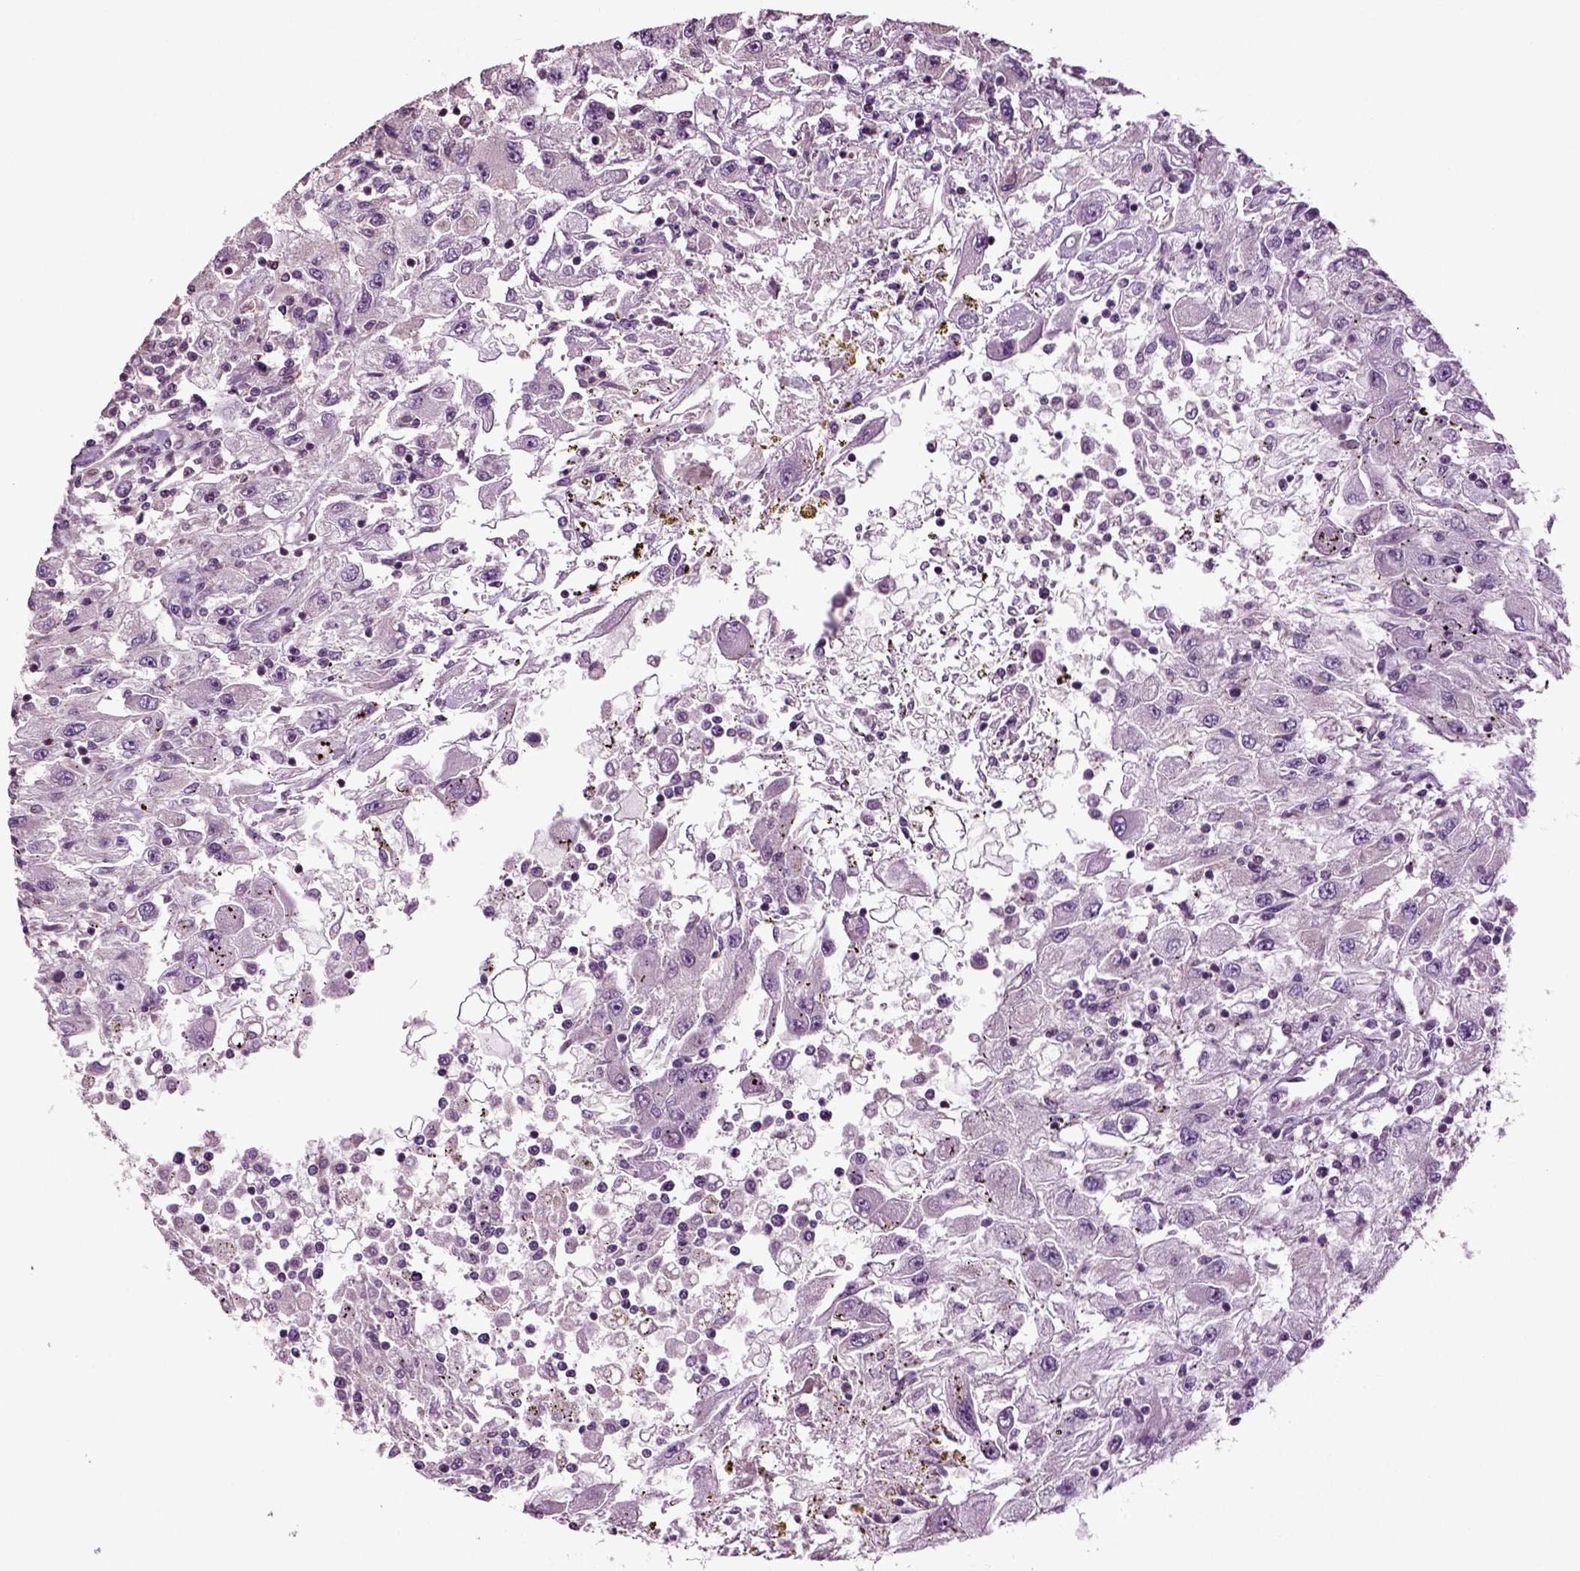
{"staining": {"intensity": "negative", "quantity": "none", "location": "none"}, "tissue": "renal cancer", "cell_type": "Tumor cells", "image_type": "cancer", "snomed": [{"axis": "morphology", "description": "Adenocarcinoma, NOS"}, {"axis": "topography", "description": "Kidney"}], "caption": "Tumor cells show no significant staining in renal adenocarcinoma.", "gene": "HAGHL", "patient": {"sex": "female", "age": 67}}